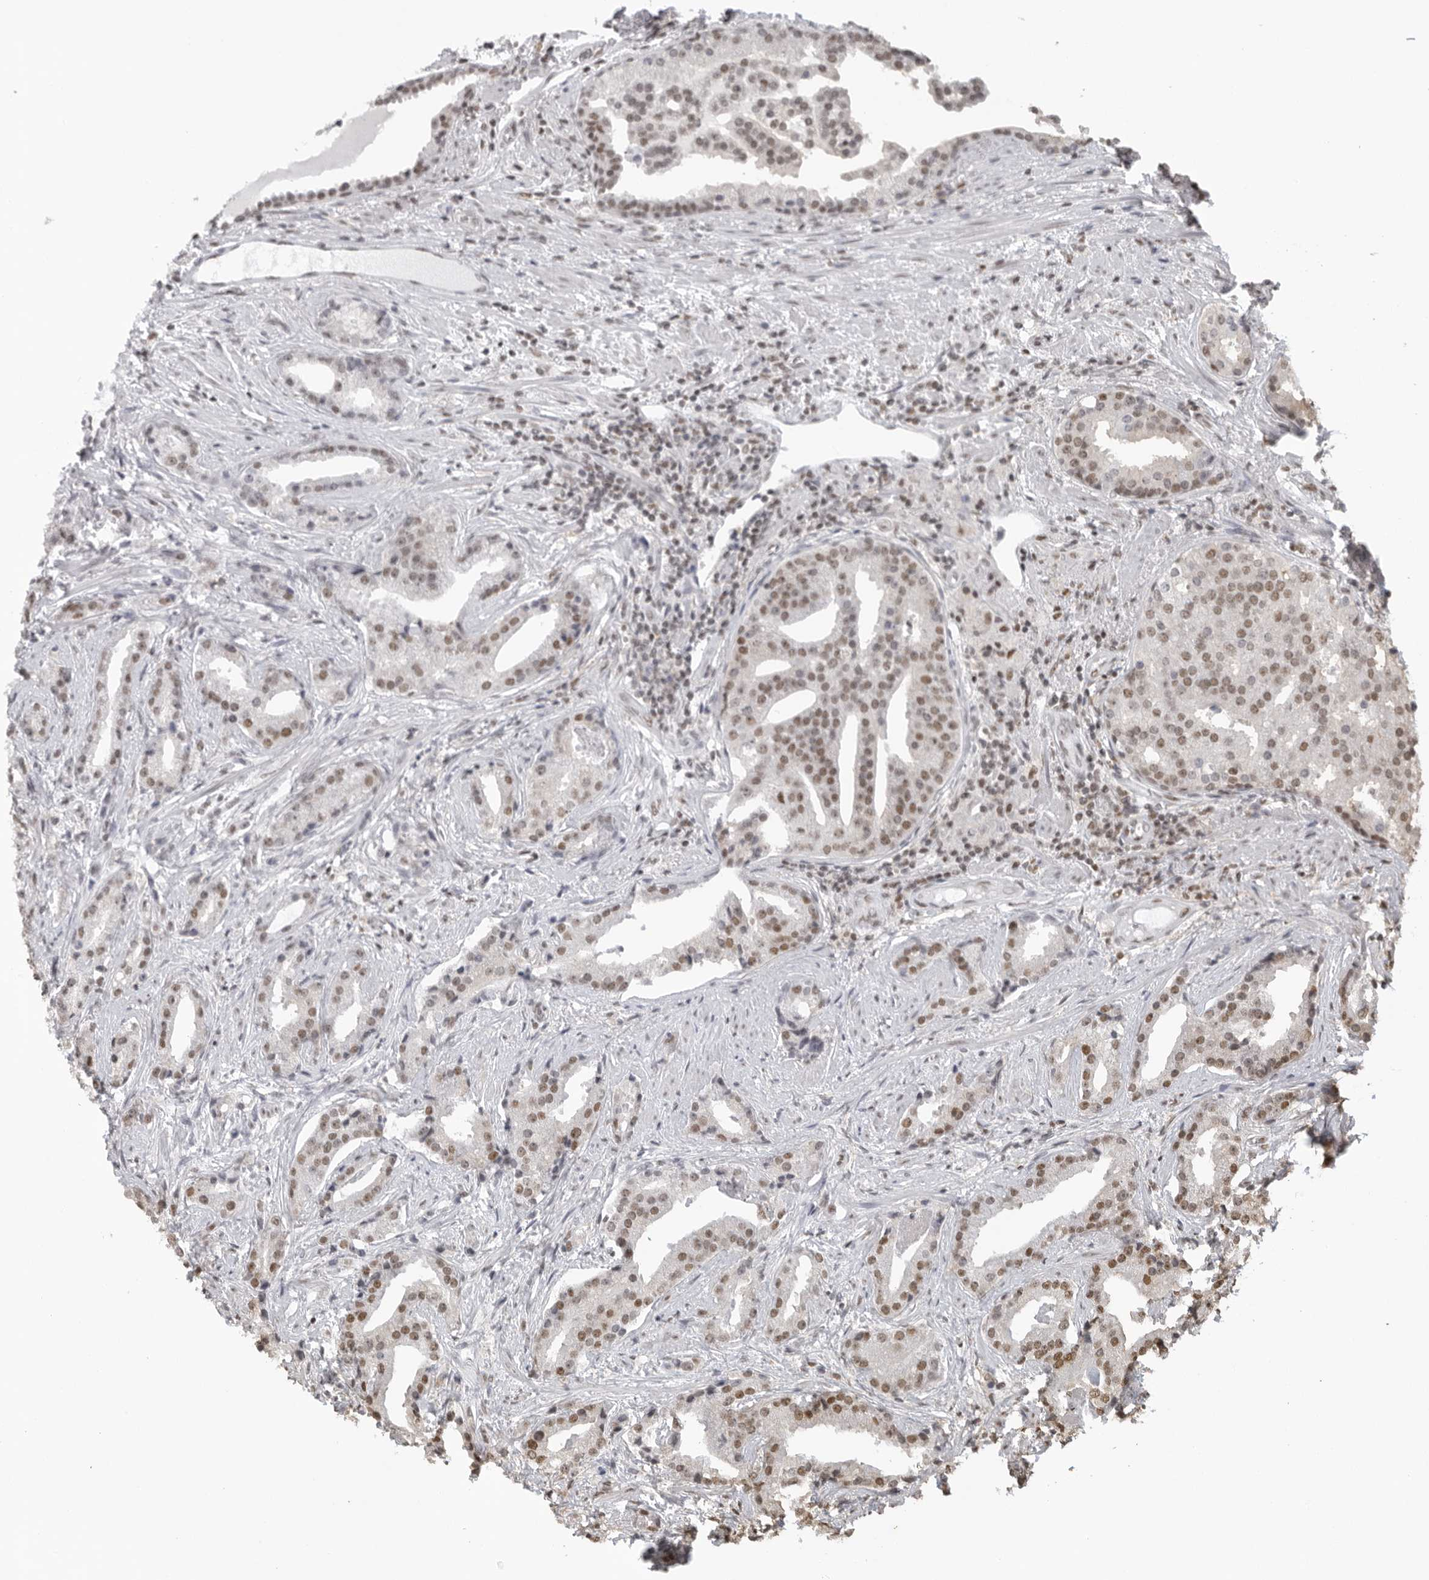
{"staining": {"intensity": "moderate", "quantity": ">75%", "location": "nuclear"}, "tissue": "prostate cancer", "cell_type": "Tumor cells", "image_type": "cancer", "snomed": [{"axis": "morphology", "description": "Adenocarcinoma, Low grade"}, {"axis": "topography", "description": "Prostate"}], "caption": "Moderate nuclear staining is appreciated in approximately >75% of tumor cells in prostate cancer. The protein is stained brown, and the nuclei are stained in blue (DAB (3,3'-diaminobenzidine) IHC with brightfield microscopy, high magnification).", "gene": "RPA2", "patient": {"sex": "male", "age": 67}}